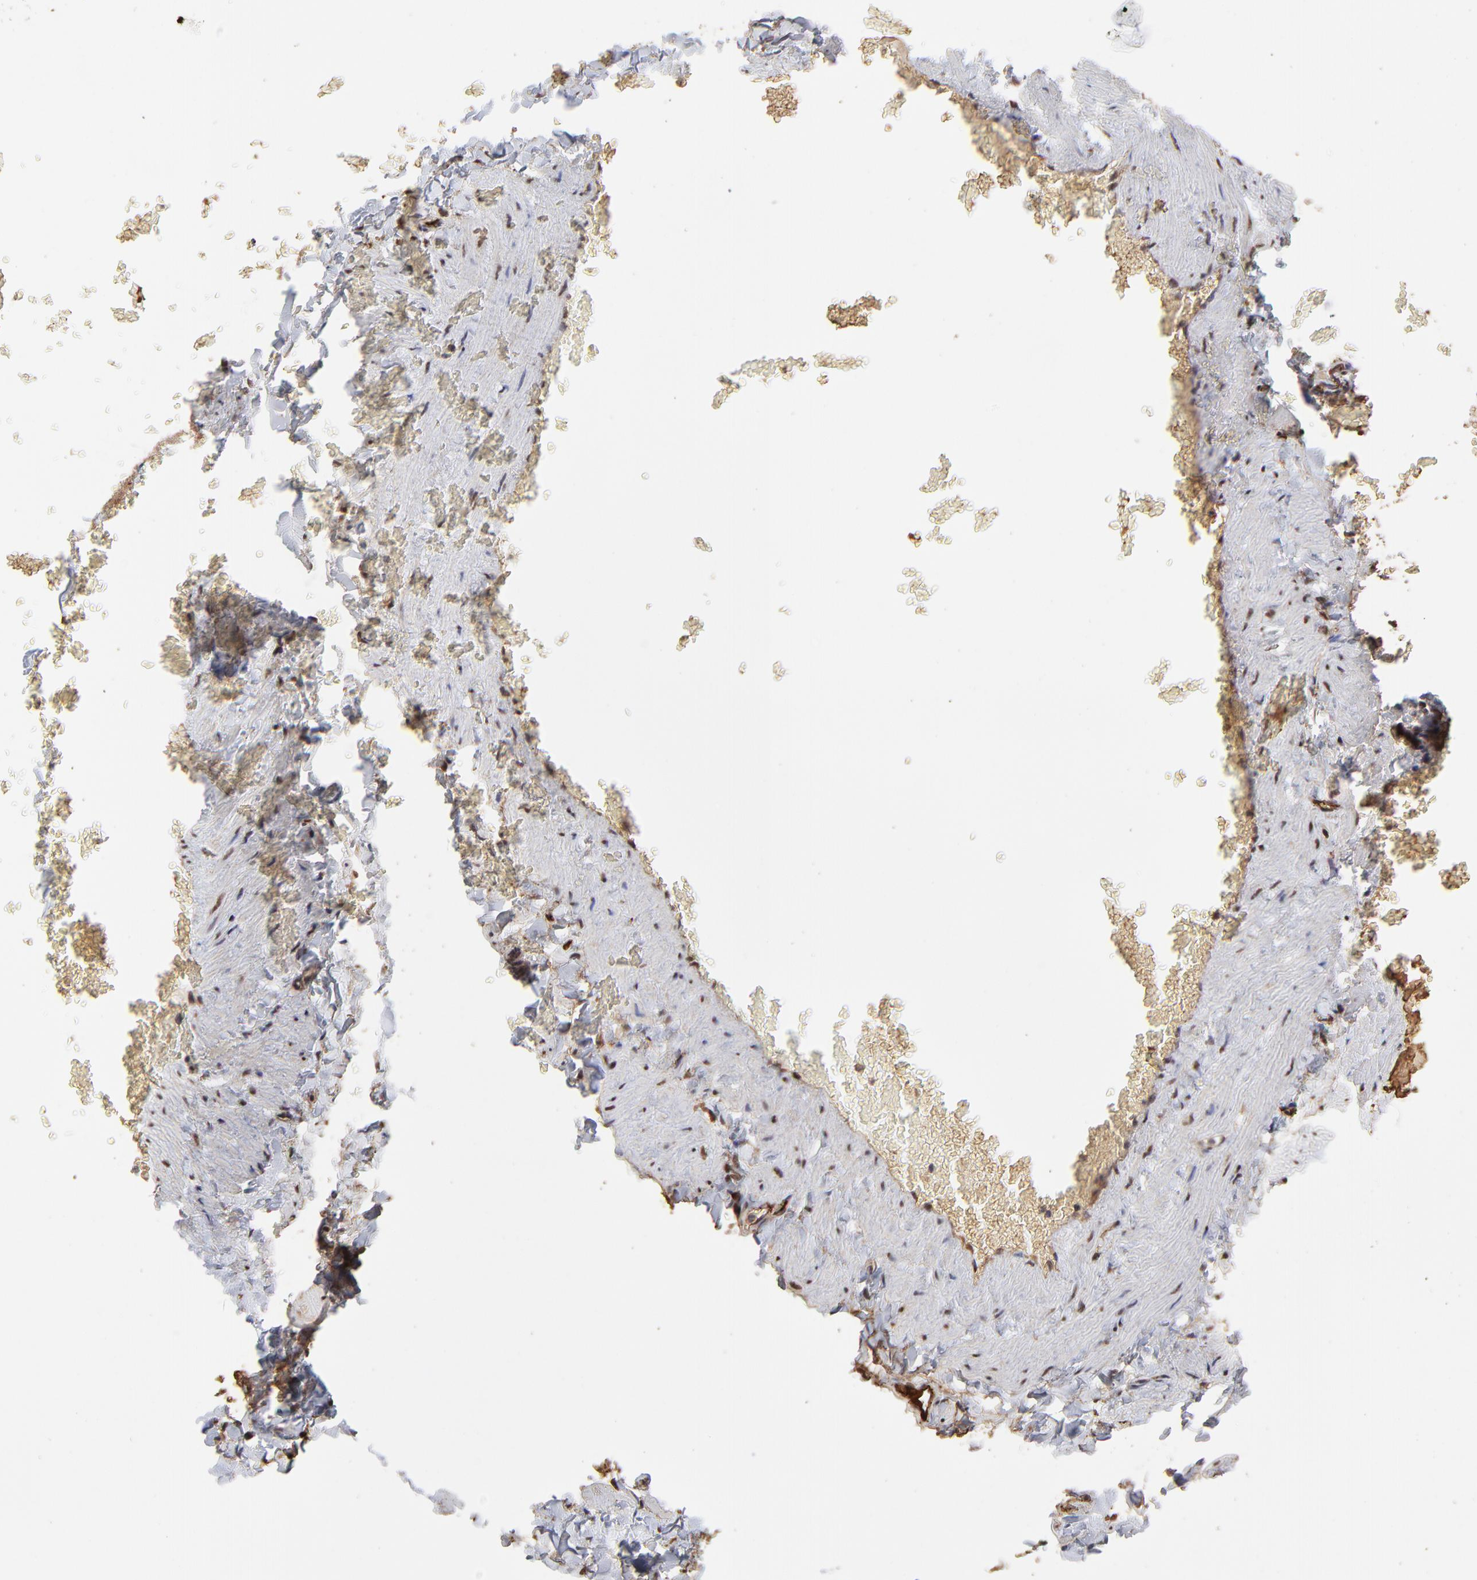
{"staining": {"intensity": "moderate", "quantity": ">75%", "location": "cytoplasmic/membranous"}, "tissue": "adipose tissue", "cell_type": "Adipocytes", "image_type": "normal", "snomed": [{"axis": "morphology", "description": "Normal tissue, NOS"}, {"axis": "topography", "description": "Vascular tissue"}], "caption": "Protein staining of benign adipose tissue exhibits moderate cytoplasmic/membranous positivity in approximately >75% of adipocytes.", "gene": "PSMD14", "patient": {"sex": "male", "age": 41}}